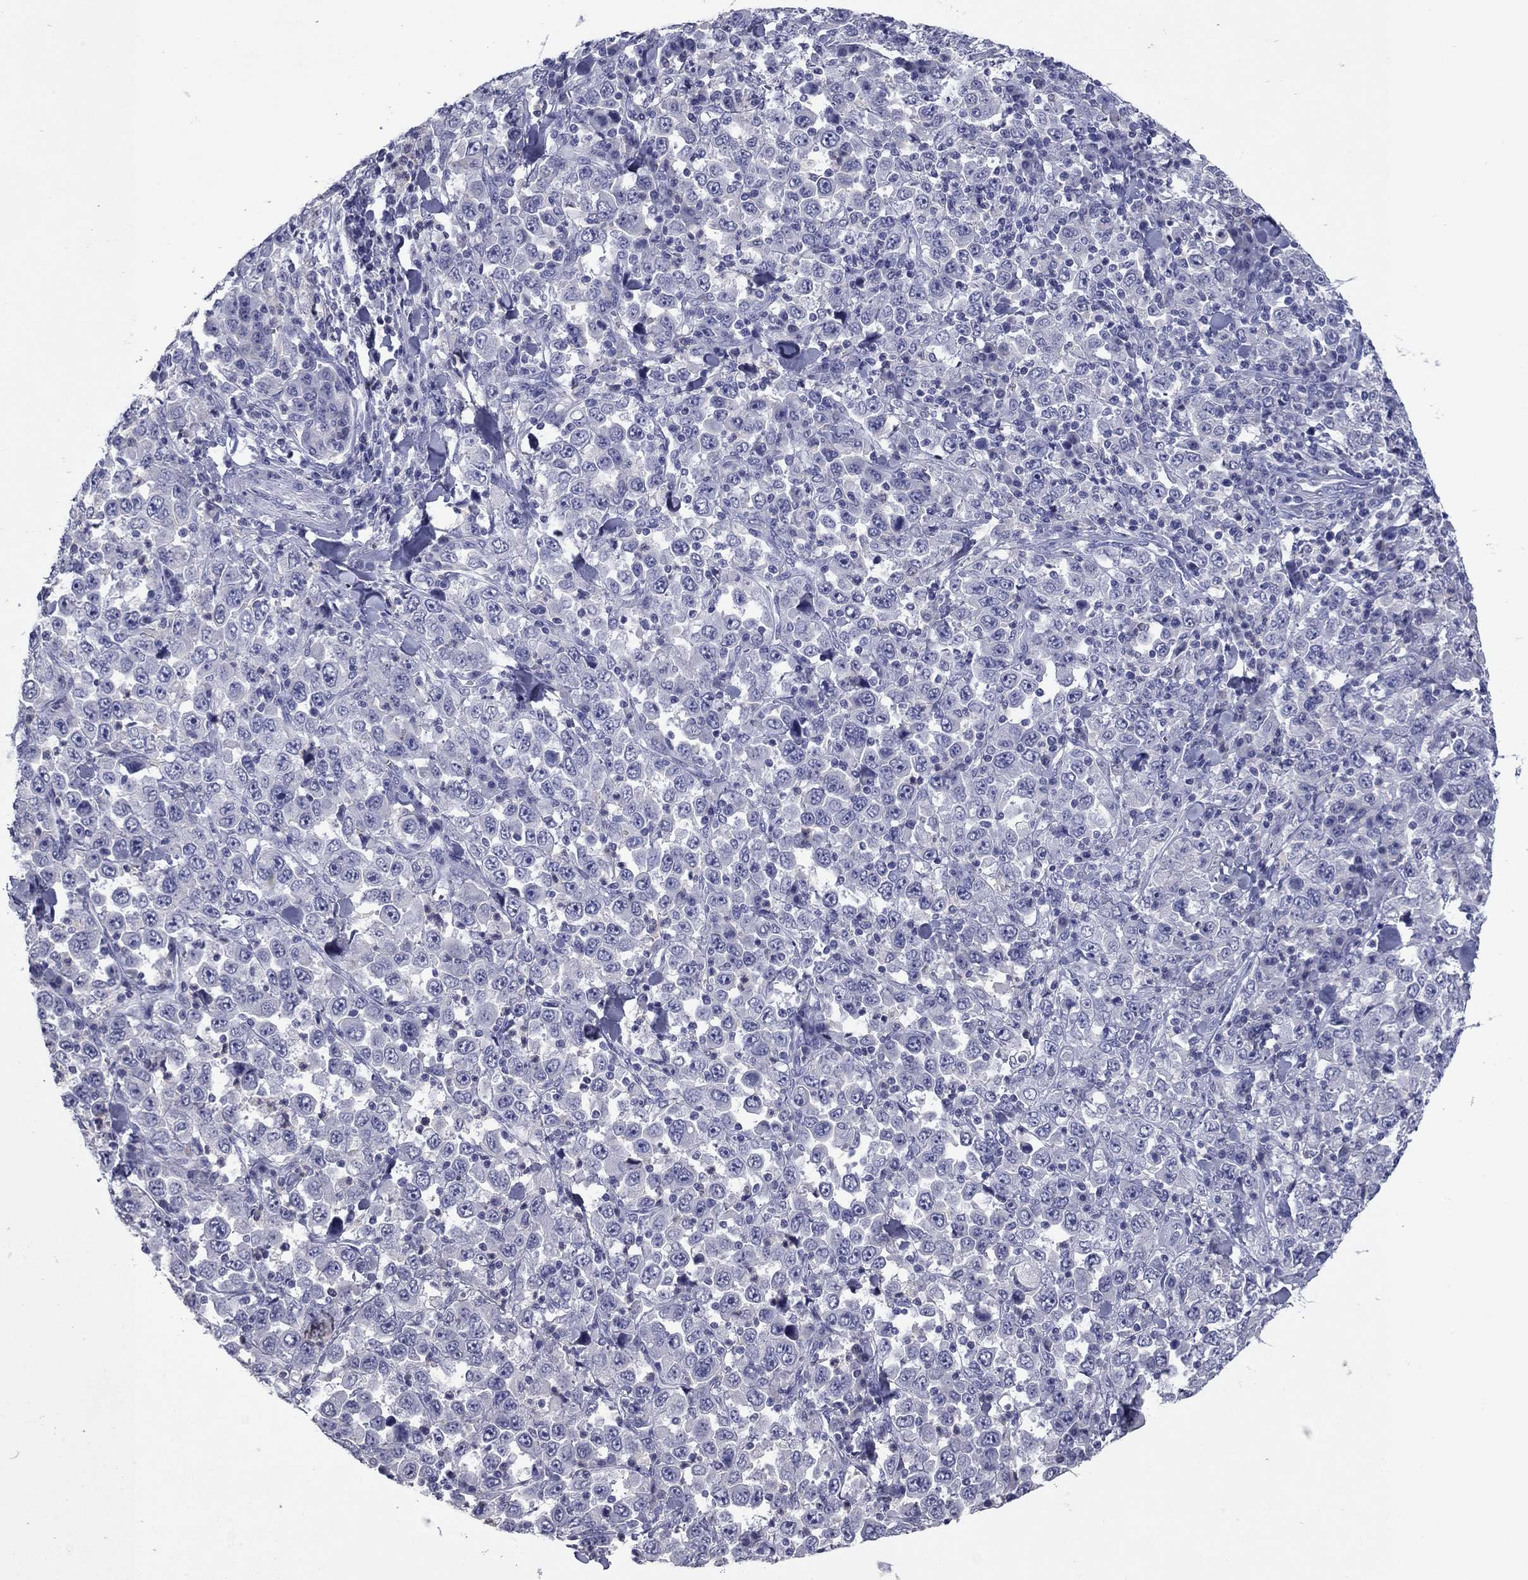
{"staining": {"intensity": "negative", "quantity": "none", "location": "none"}, "tissue": "stomach cancer", "cell_type": "Tumor cells", "image_type": "cancer", "snomed": [{"axis": "morphology", "description": "Normal tissue, NOS"}, {"axis": "morphology", "description": "Adenocarcinoma, NOS"}, {"axis": "topography", "description": "Stomach, upper"}, {"axis": "topography", "description": "Stomach"}], "caption": "There is no significant positivity in tumor cells of stomach cancer (adenocarcinoma).", "gene": "CFAP119", "patient": {"sex": "male", "age": 59}}